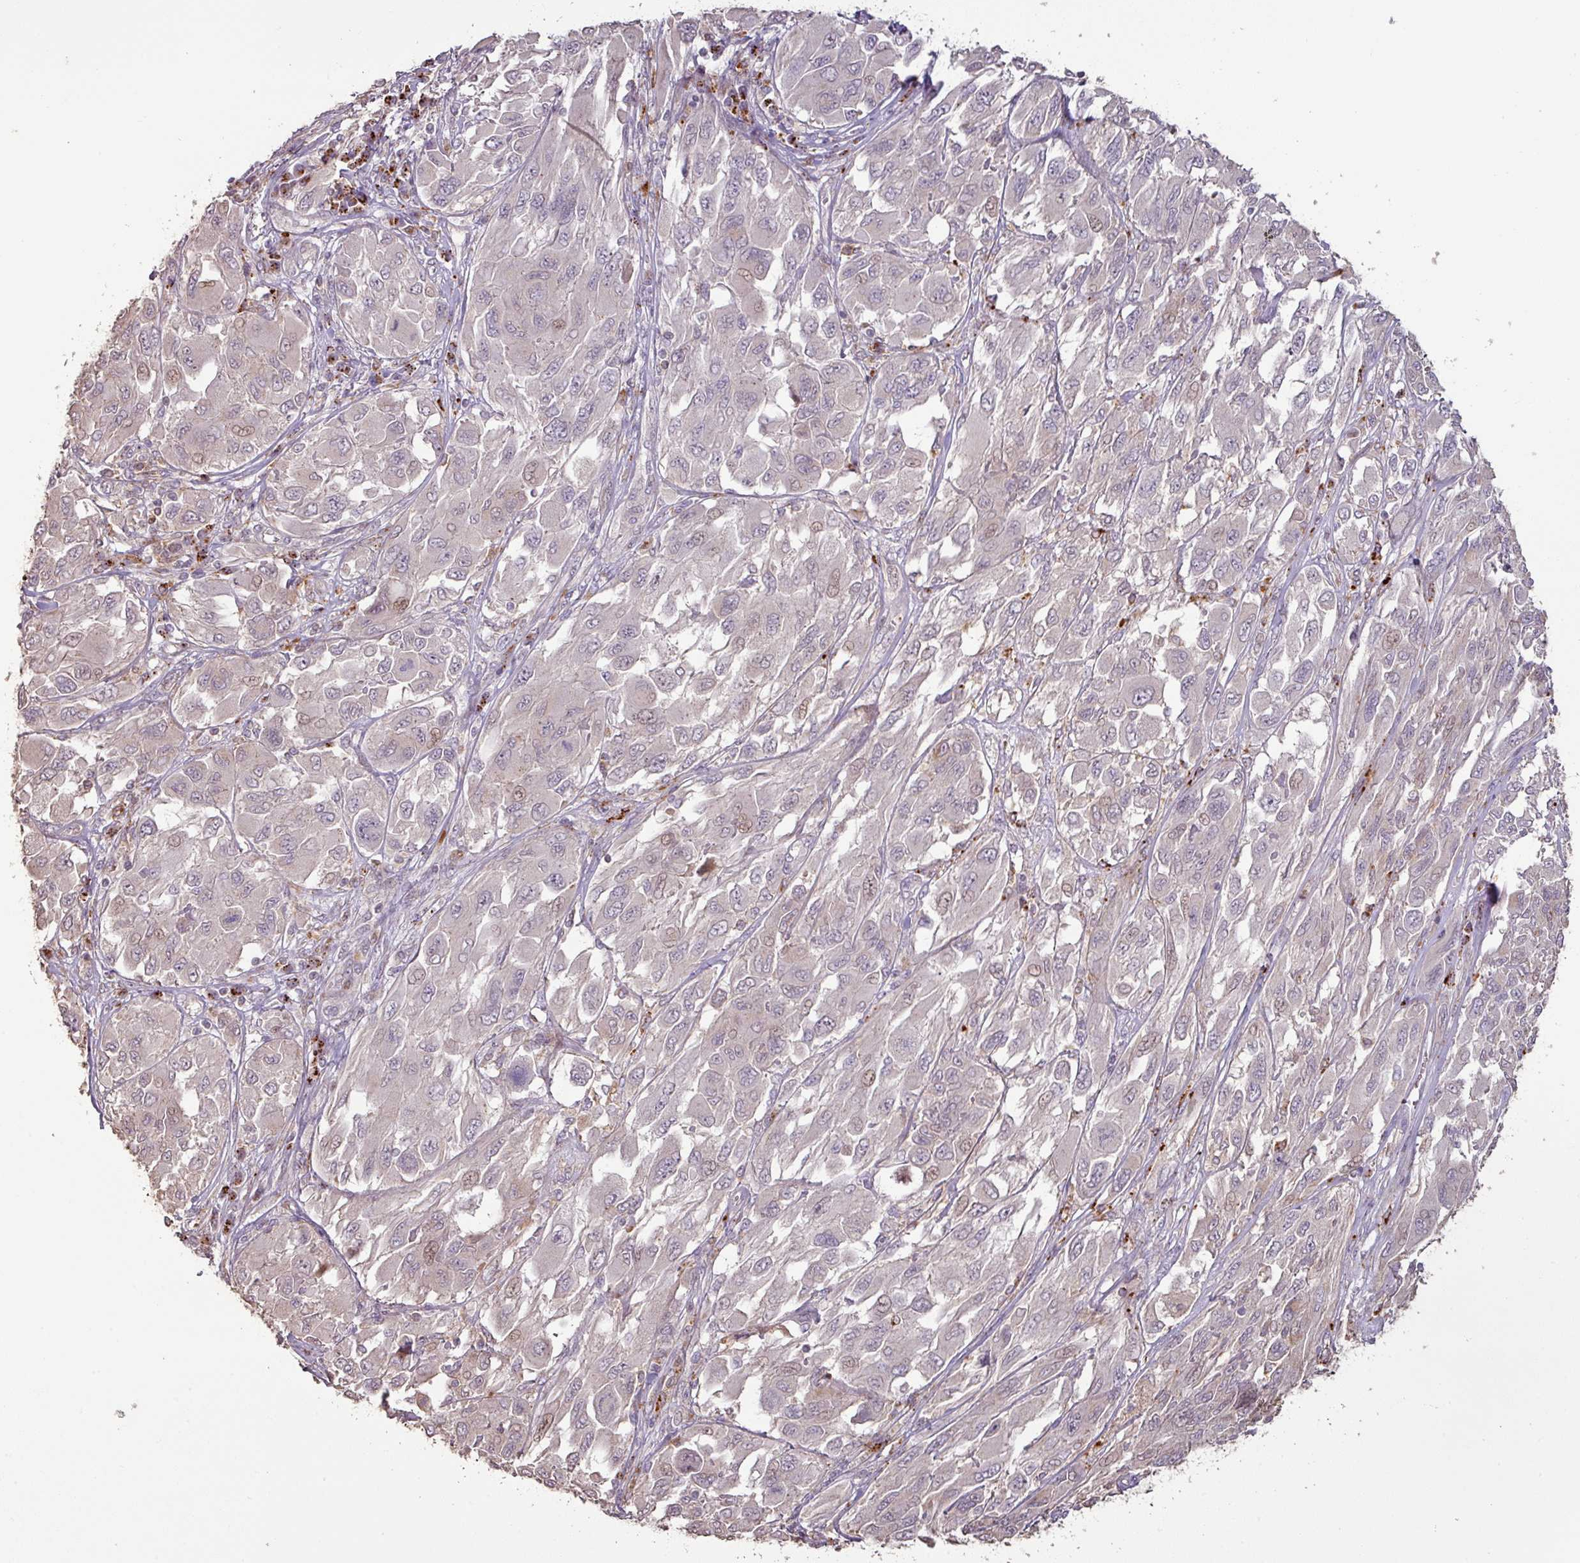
{"staining": {"intensity": "weak", "quantity": "25%-75%", "location": "nuclear"}, "tissue": "melanoma", "cell_type": "Tumor cells", "image_type": "cancer", "snomed": [{"axis": "morphology", "description": "Malignant melanoma, NOS"}, {"axis": "topography", "description": "Skin"}], "caption": "Malignant melanoma tissue demonstrates weak nuclear expression in approximately 25%-75% of tumor cells, visualized by immunohistochemistry. (DAB (3,3'-diaminobenzidine) IHC with brightfield microscopy, high magnification).", "gene": "CXCR5", "patient": {"sex": "female", "age": 91}}